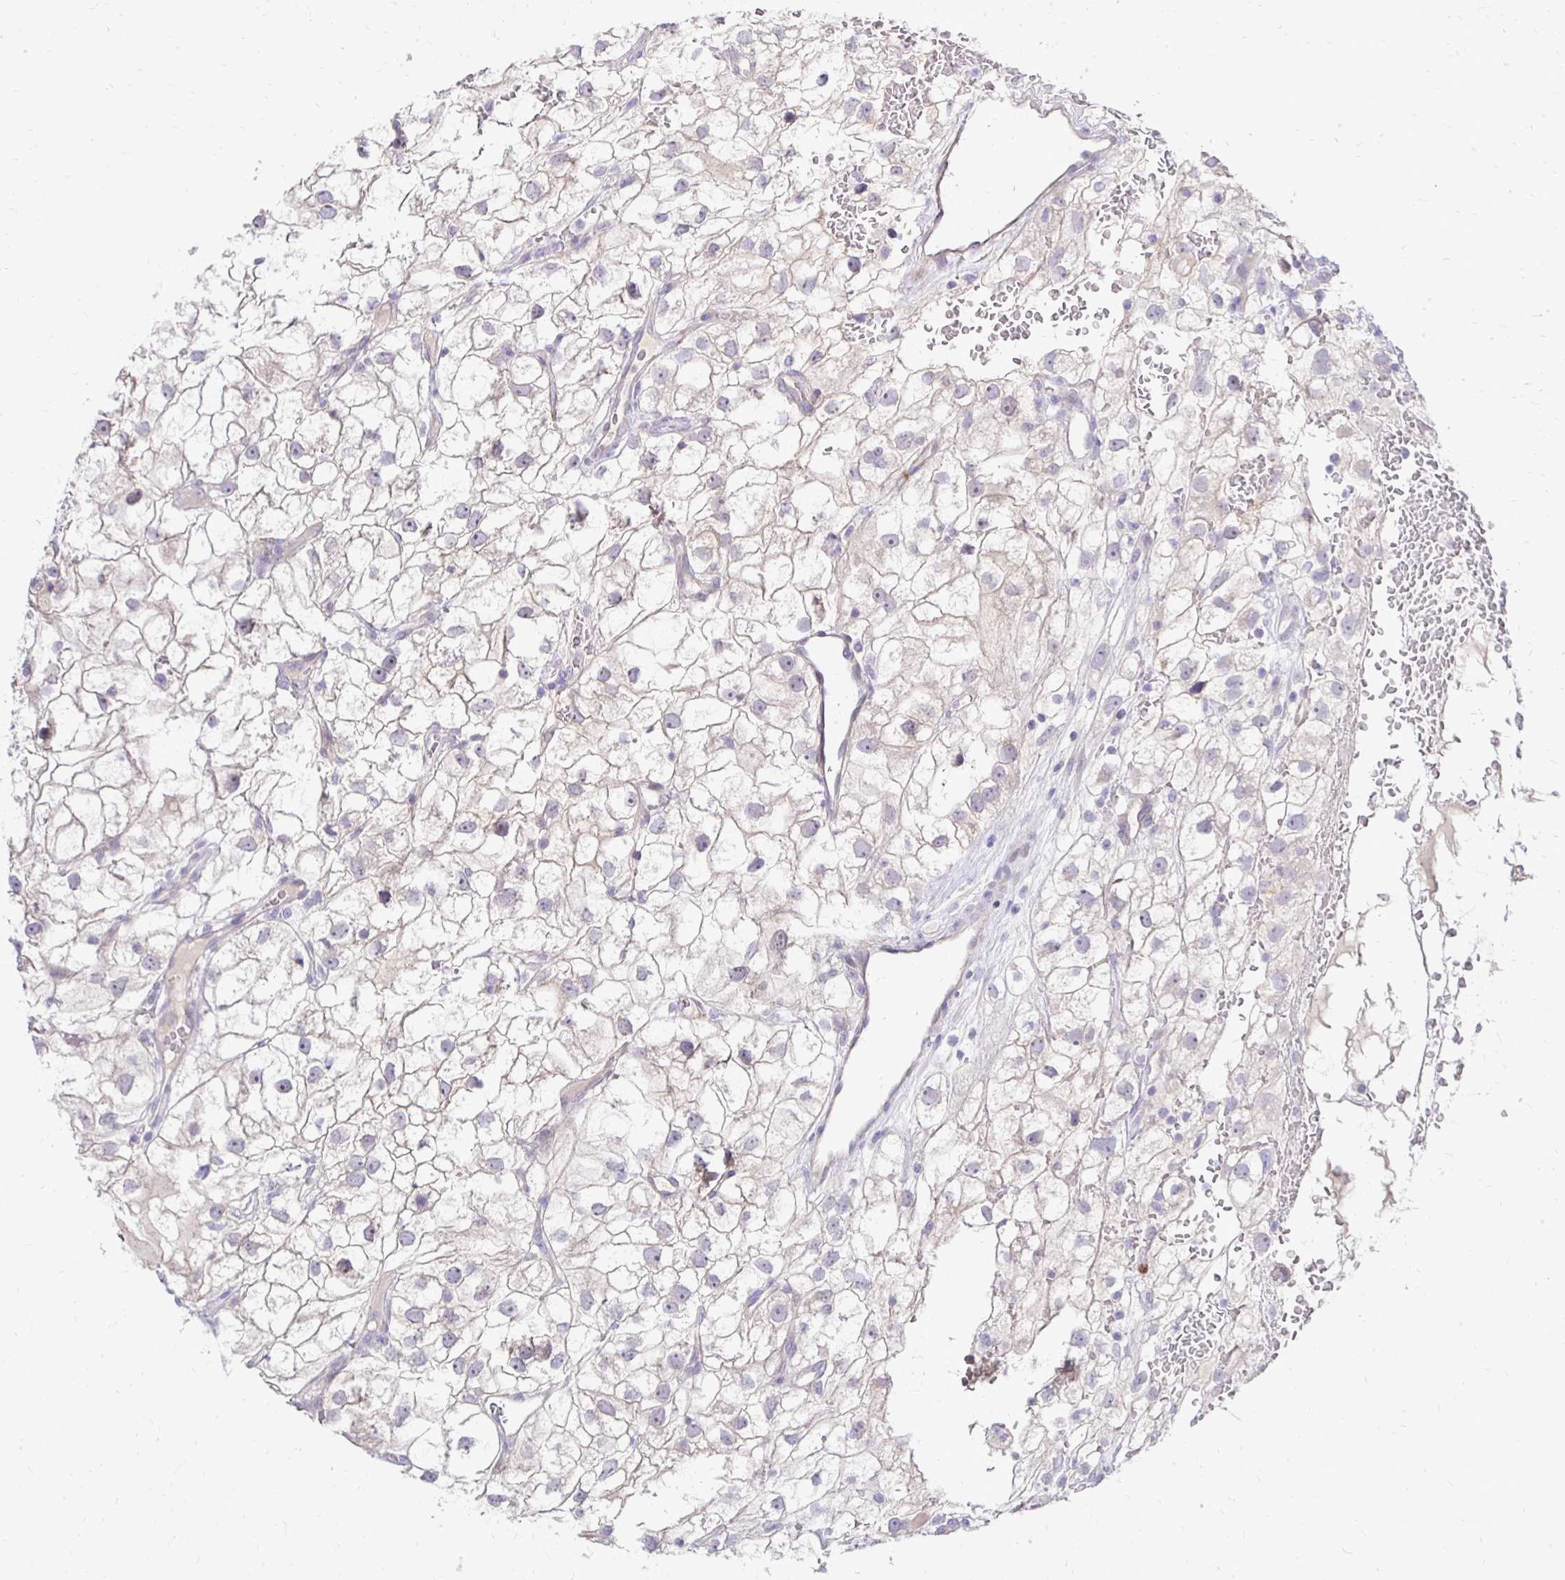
{"staining": {"intensity": "negative", "quantity": "none", "location": "none"}, "tissue": "renal cancer", "cell_type": "Tumor cells", "image_type": "cancer", "snomed": [{"axis": "morphology", "description": "Adenocarcinoma, NOS"}, {"axis": "topography", "description": "Kidney"}], "caption": "A high-resolution image shows immunohistochemistry (IHC) staining of renal cancer, which shows no significant positivity in tumor cells.", "gene": "GAS2", "patient": {"sex": "male", "age": 59}}